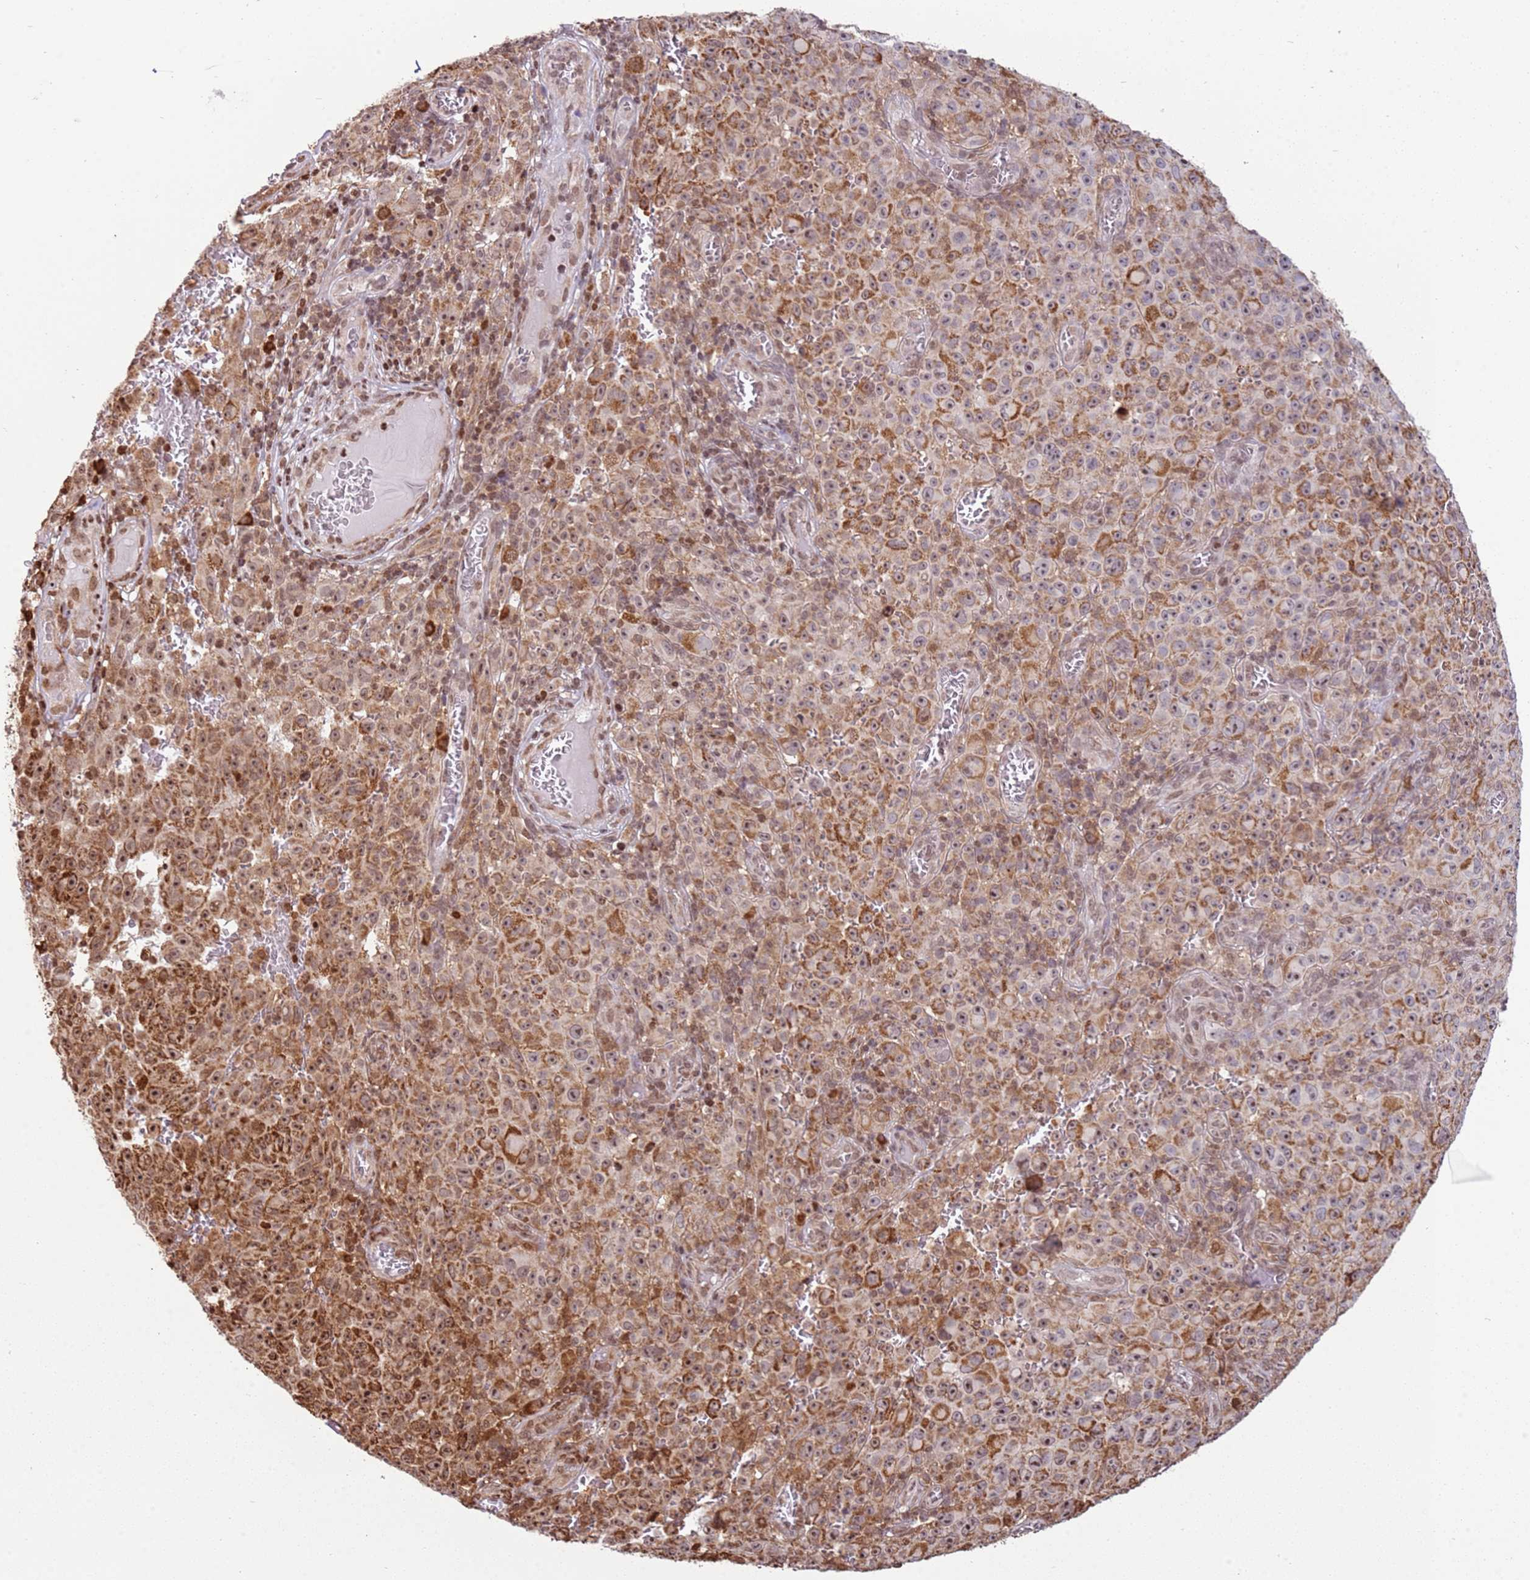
{"staining": {"intensity": "moderate", "quantity": ">75%", "location": "cytoplasmic/membranous,nuclear"}, "tissue": "melanoma", "cell_type": "Tumor cells", "image_type": "cancer", "snomed": [{"axis": "morphology", "description": "Malignant melanoma, NOS"}, {"axis": "topography", "description": "Skin"}], "caption": "Immunohistochemical staining of human malignant melanoma shows moderate cytoplasmic/membranous and nuclear protein positivity in approximately >75% of tumor cells. (DAB (3,3'-diaminobenzidine) = brown stain, brightfield microscopy at high magnification).", "gene": "SCAF1", "patient": {"sex": "female", "age": 82}}